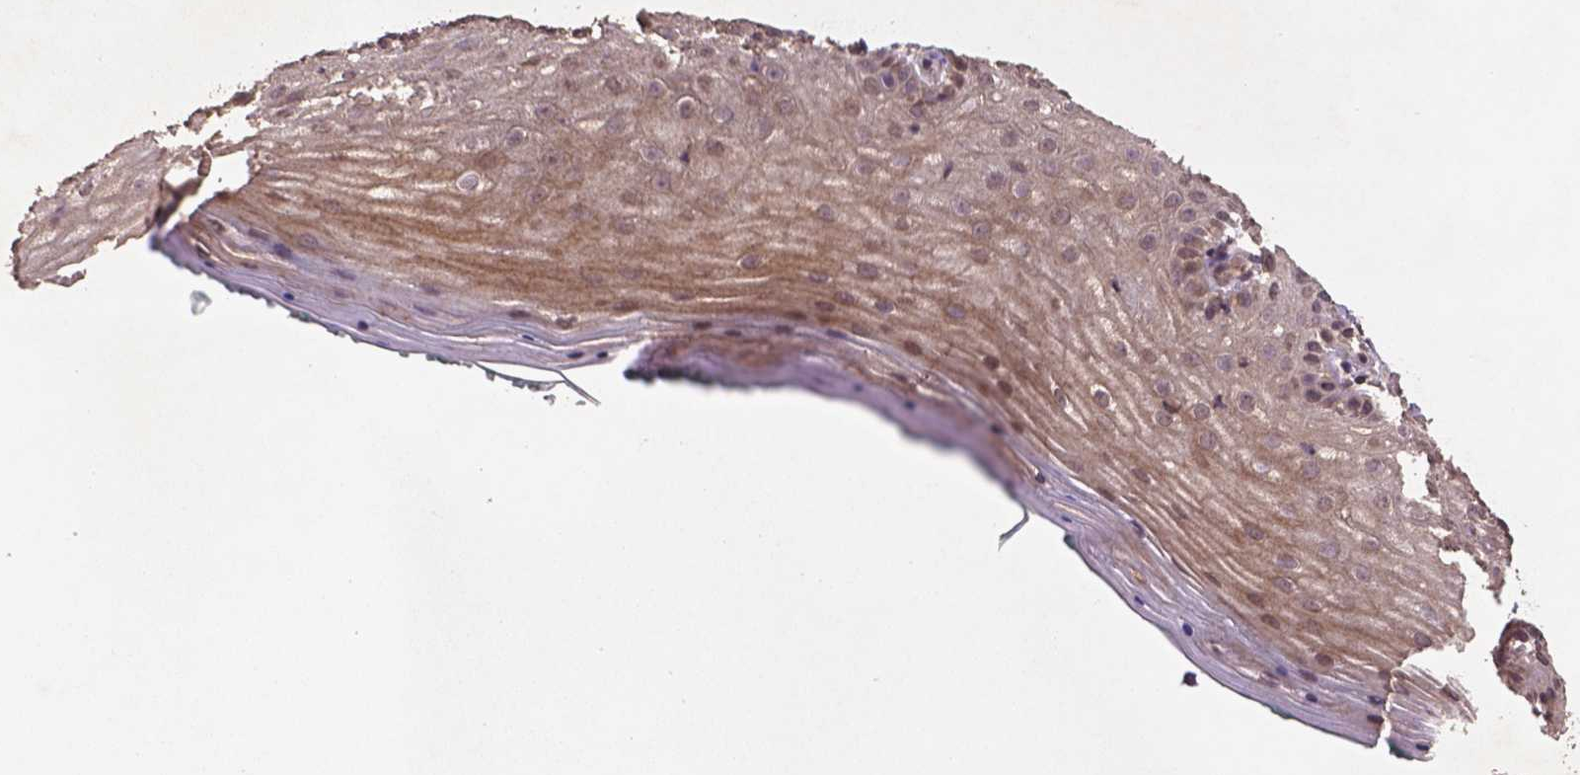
{"staining": {"intensity": "moderate", "quantity": "25%-75%", "location": "cytoplasmic/membranous,nuclear"}, "tissue": "vagina", "cell_type": "Squamous epithelial cells", "image_type": "normal", "snomed": [{"axis": "morphology", "description": "Normal tissue, NOS"}, {"axis": "topography", "description": "Vagina"}], "caption": "Immunohistochemistry image of normal human vagina stained for a protein (brown), which shows medium levels of moderate cytoplasmic/membranous,nuclear staining in approximately 25%-75% of squamous epithelial cells.", "gene": "NIPAL2", "patient": {"sex": "female", "age": 45}}